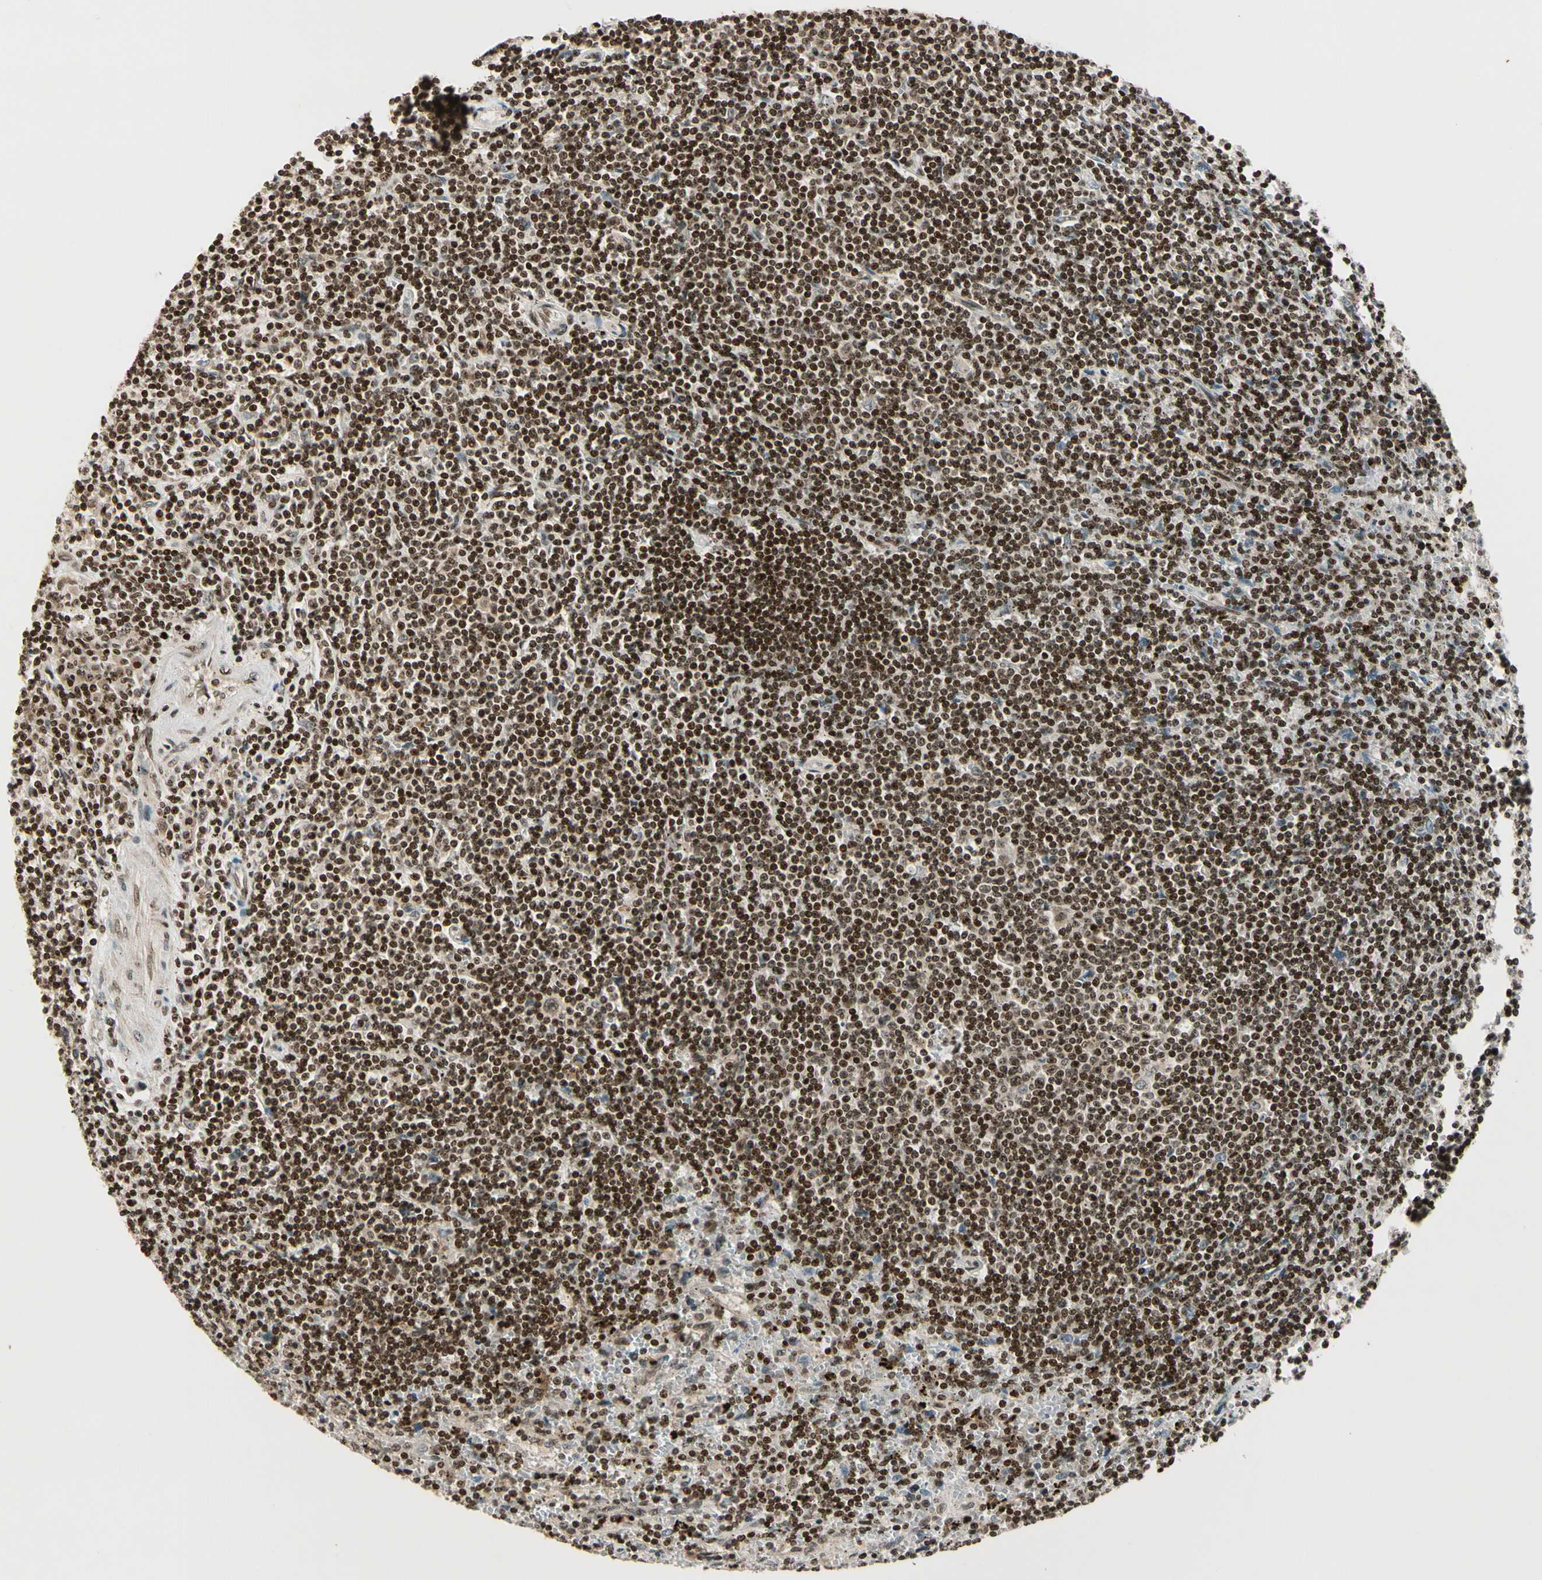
{"staining": {"intensity": "strong", "quantity": ">75%", "location": "nuclear"}, "tissue": "lymphoma", "cell_type": "Tumor cells", "image_type": "cancer", "snomed": [{"axis": "morphology", "description": "Malignant lymphoma, non-Hodgkin's type, Low grade"}, {"axis": "topography", "description": "Spleen"}], "caption": "A high-resolution histopathology image shows immunohistochemistry (IHC) staining of malignant lymphoma, non-Hodgkin's type (low-grade), which demonstrates strong nuclear positivity in about >75% of tumor cells.", "gene": "TSHZ3", "patient": {"sex": "male", "age": 76}}